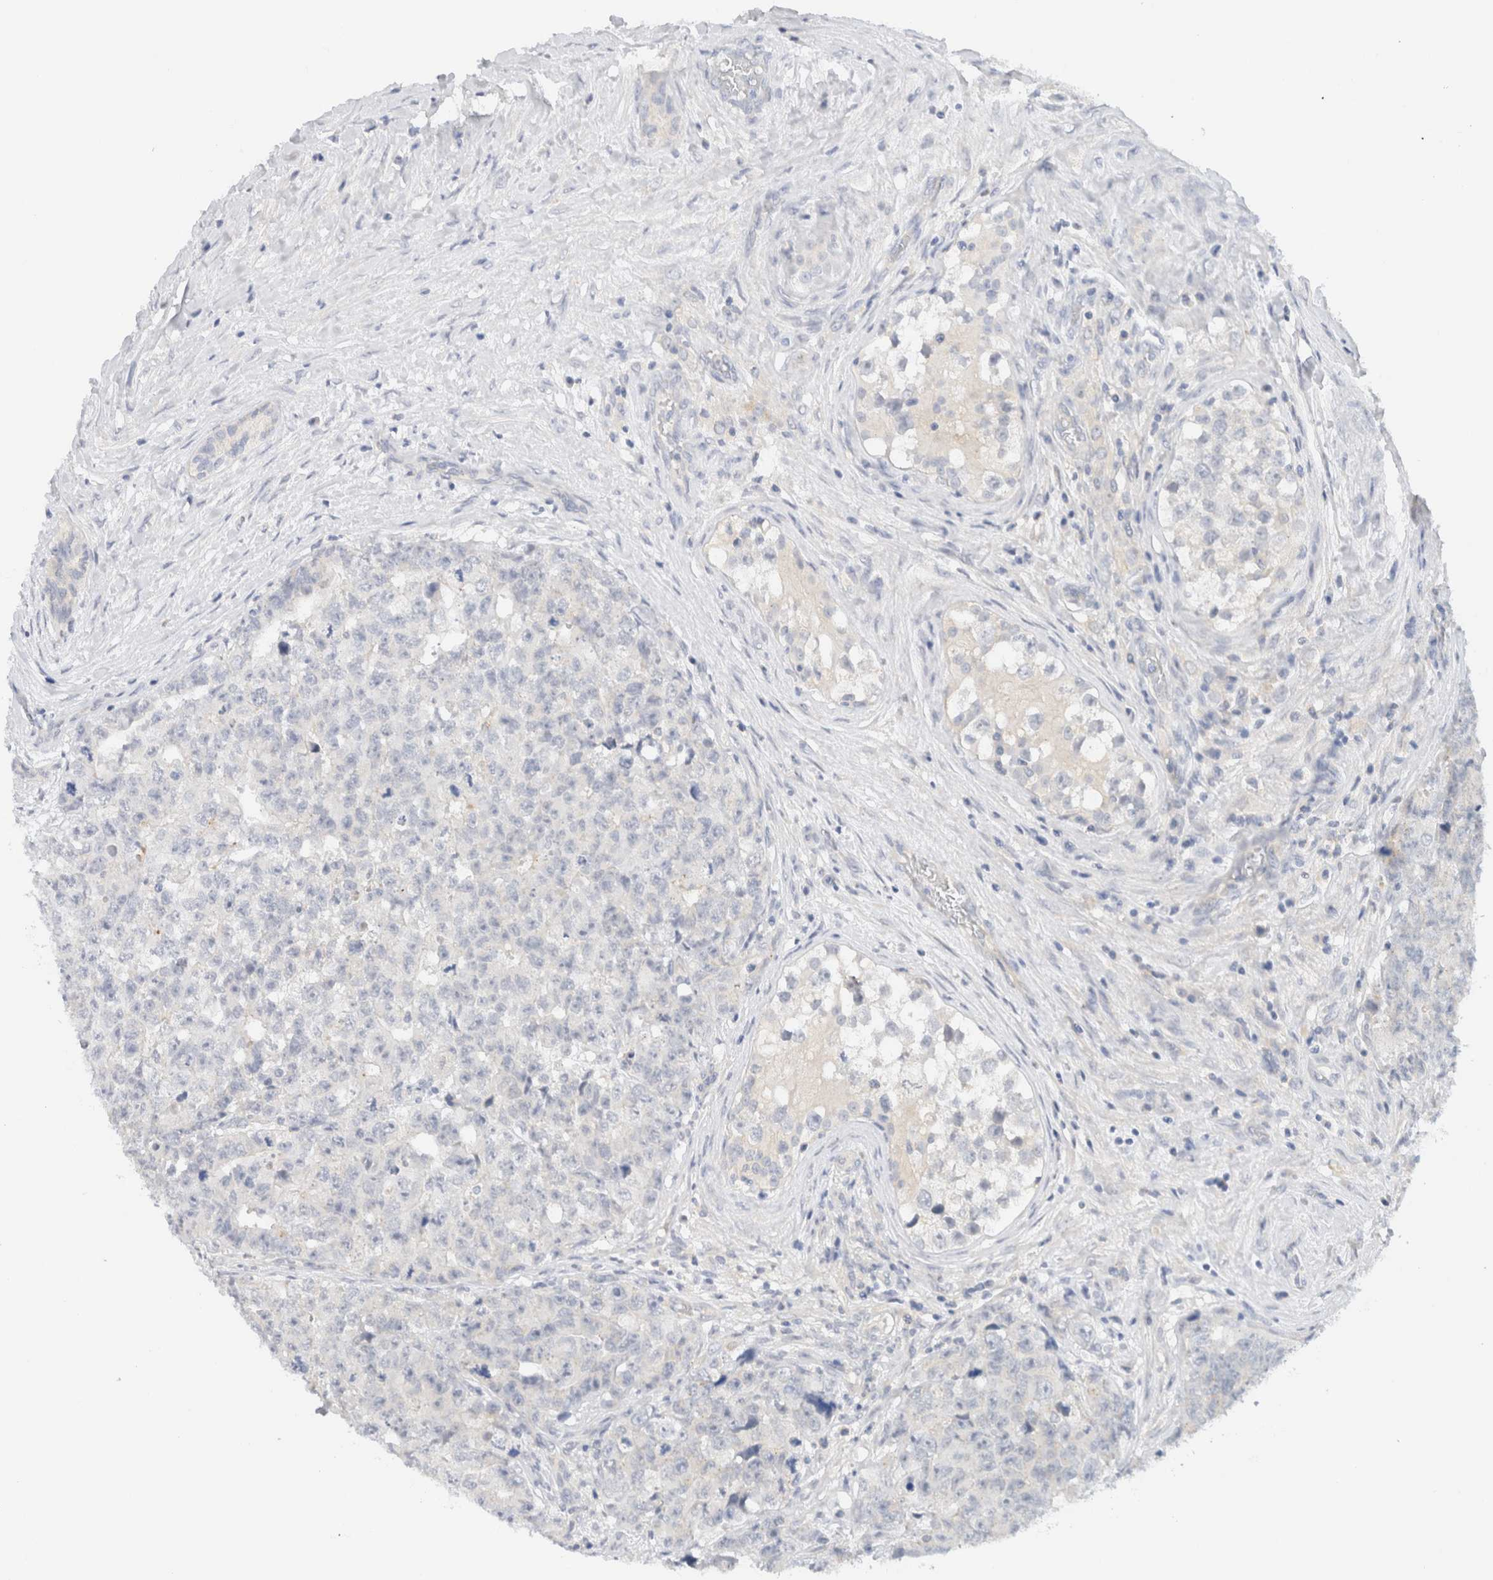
{"staining": {"intensity": "negative", "quantity": "none", "location": "none"}, "tissue": "testis cancer", "cell_type": "Tumor cells", "image_type": "cancer", "snomed": [{"axis": "morphology", "description": "Carcinoma, Embryonal, NOS"}, {"axis": "topography", "description": "Testis"}], "caption": "Immunohistochemistry image of neoplastic tissue: human testis cancer stained with DAB (3,3'-diaminobenzidine) displays no significant protein staining in tumor cells. (Brightfield microscopy of DAB immunohistochemistry at high magnification).", "gene": "SDR16C5", "patient": {"sex": "male", "age": 28}}